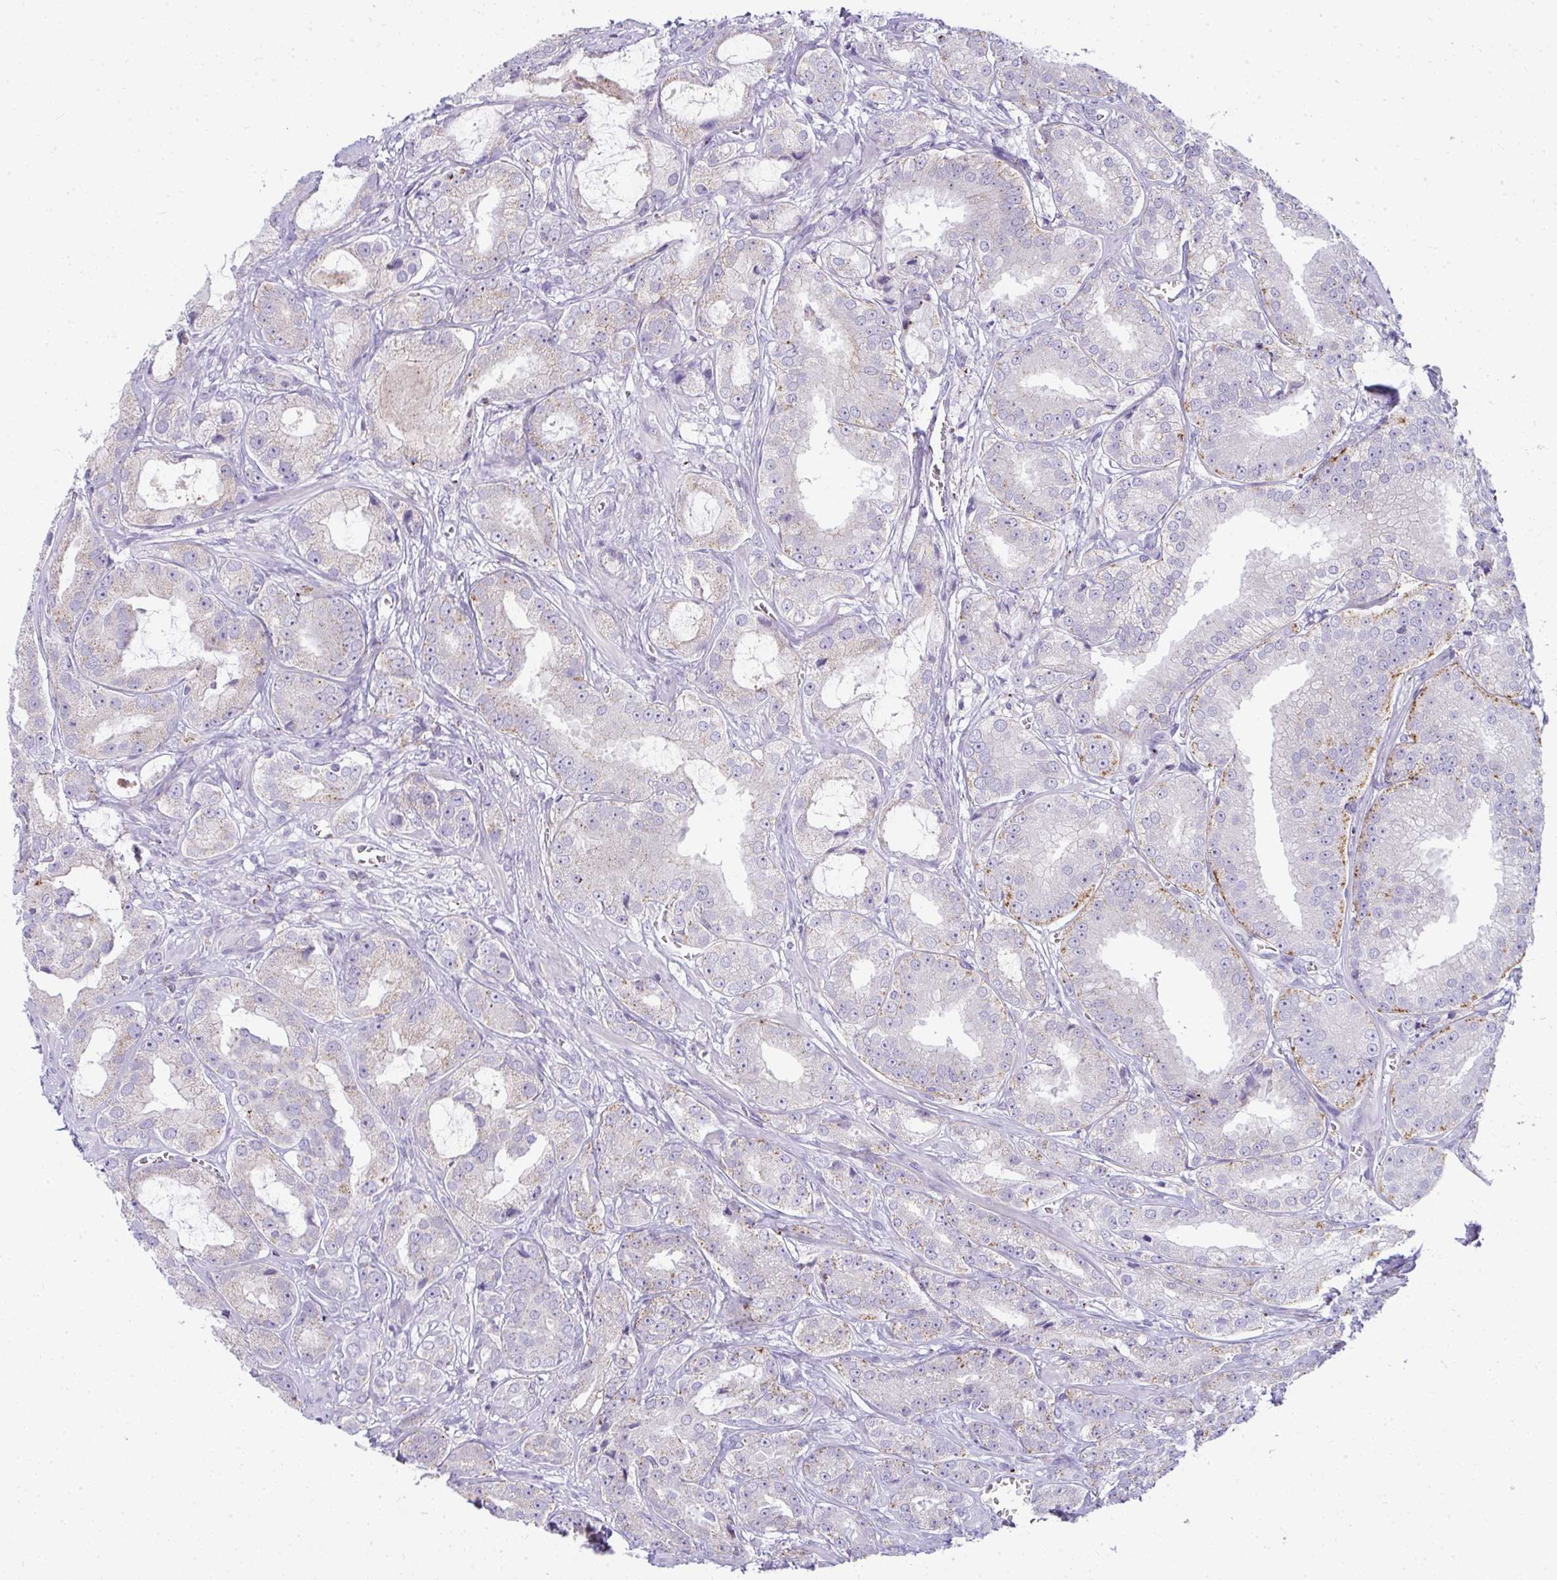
{"staining": {"intensity": "weak", "quantity": "<25%", "location": "cytoplasmic/membranous"}, "tissue": "prostate cancer", "cell_type": "Tumor cells", "image_type": "cancer", "snomed": [{"axis": "morphology", "description": "Adenocarcinoma, High grade"}, {"axis": "topography", "description": "Prostate"}], "caption": "Immunohistochemical staining of human adenocarcinoma (high-grade) (prostate) reveals no significant staining in tumor cells.", "gene": "VPS4B", "patient": {"sex": "male", "age": 64}}